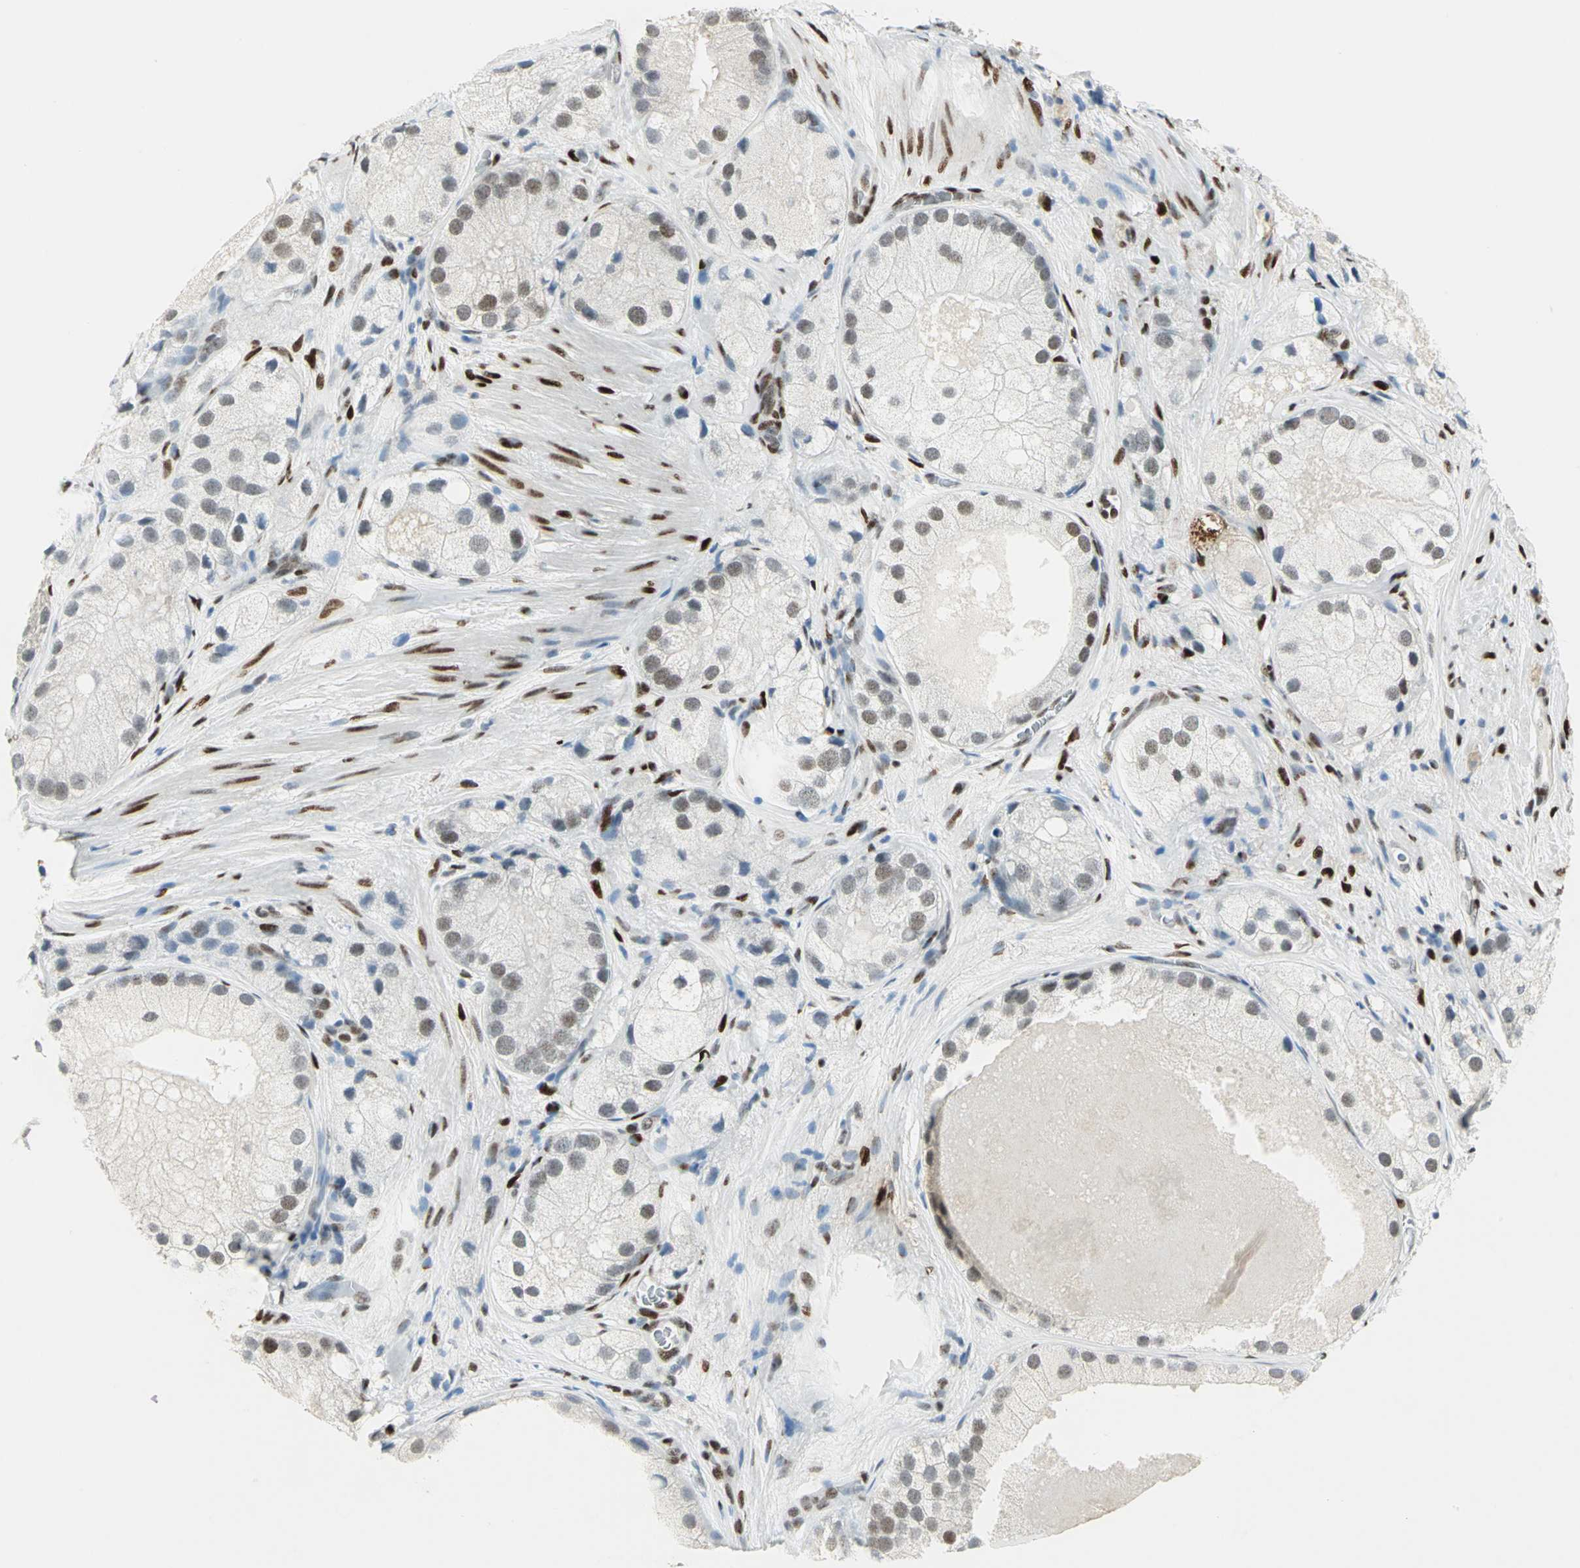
{"staining": {"intensity": "weak", "quantity": ">75%", "location": "nuclear"}, "tissue": "prostate cancer", "cell_type": "Tumor cells", "image_type": "cancer", "snomed": [{"axis": "morphology", "description": "Adenocarcinoma, Low grade"}, {"axis": "topography", "description": "Prostate"}], "caption": "Immunohistochemistry (IHC) staining of adenocarcinoma (low-grade) (prostate), which displays low levels of weak nuclear staining in about >75% of tumor cells indicating weak nuclear protein positivity. The staining was performed using DAB (brown) for protein detection and nuclei were counterstained in hematoxylin (blue).", "gene": "MEIS2", "patient": {"sex": "male", "age": 69}}